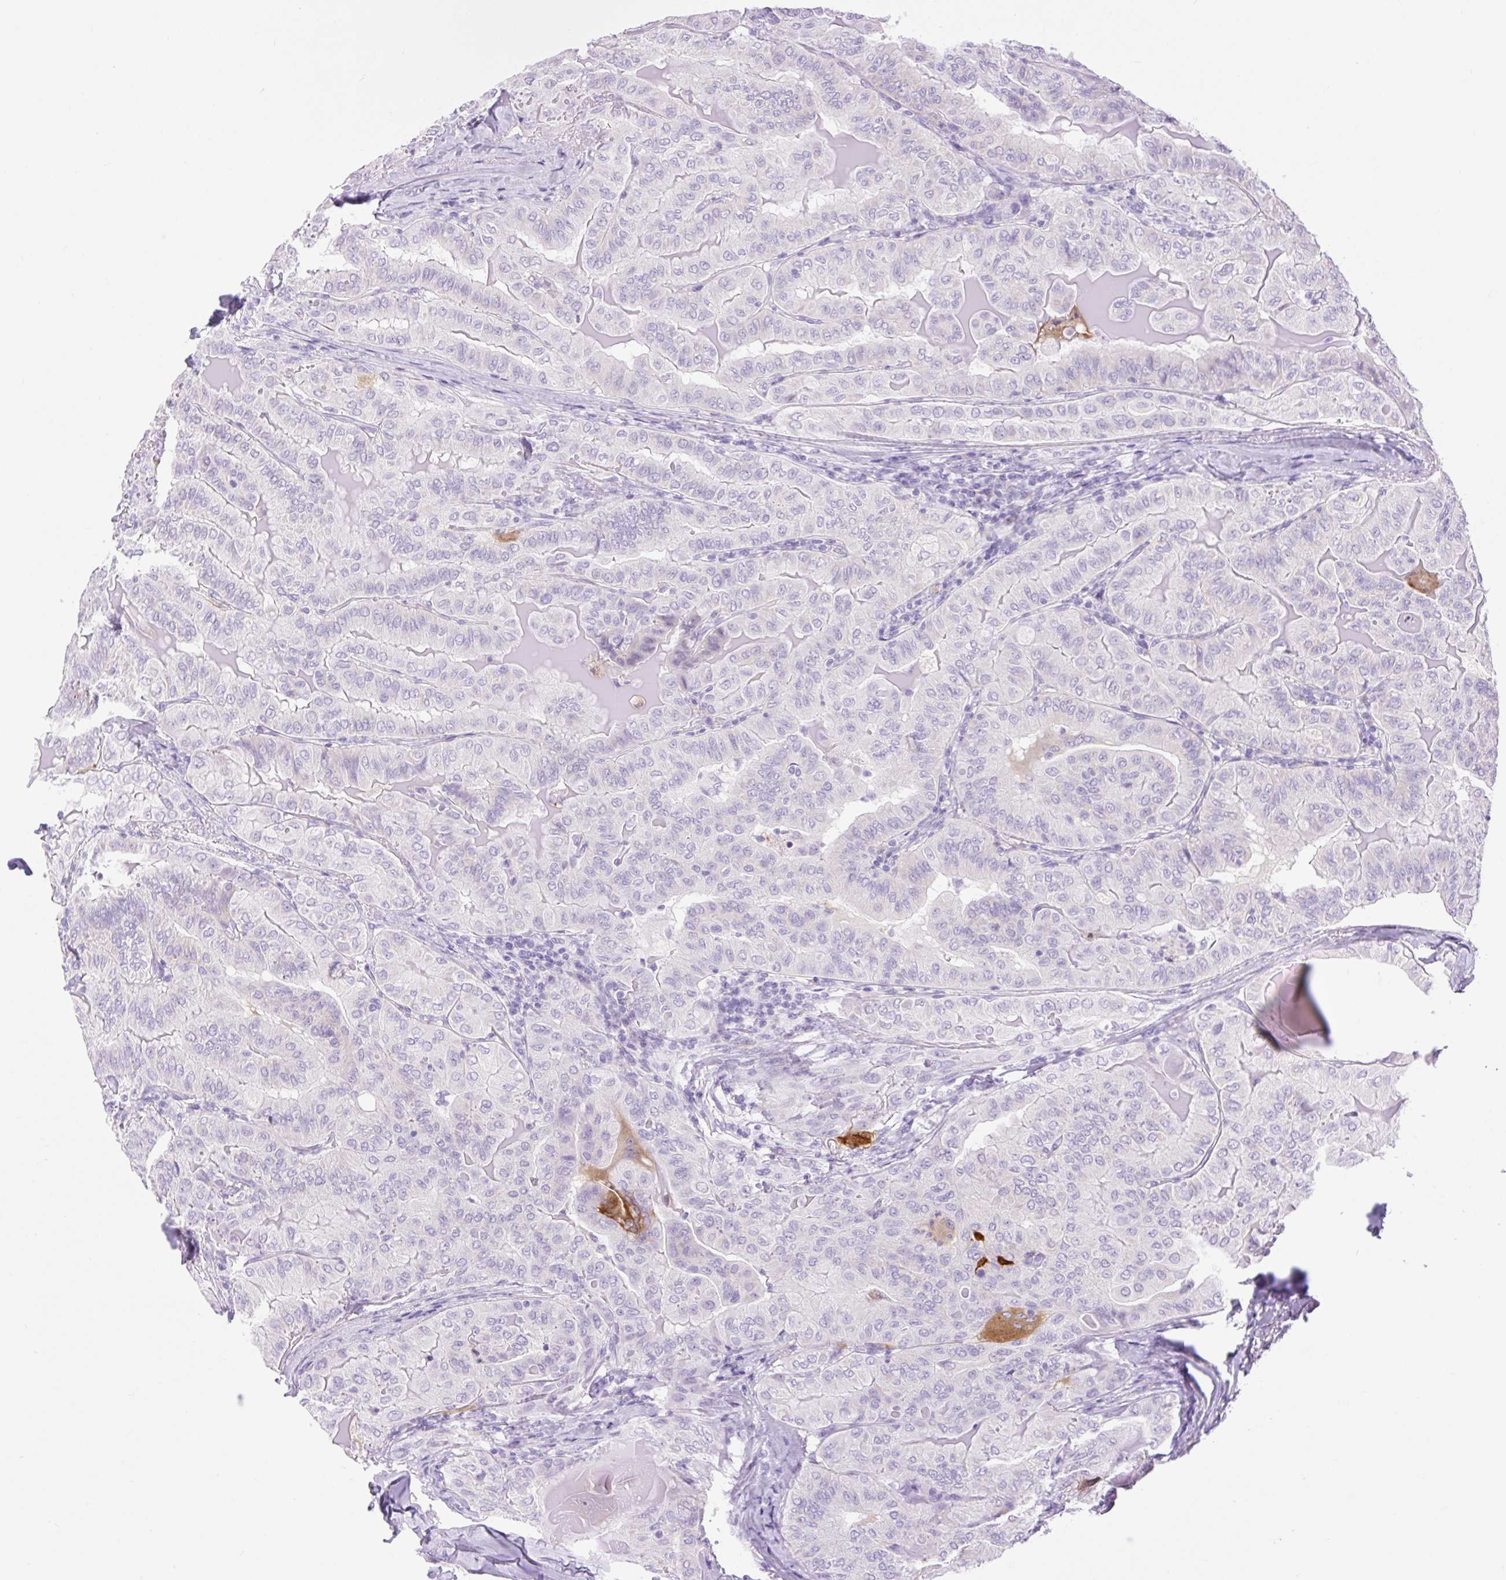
{"staining": {"intensity": "negative", "quantity": "none", "location": "none"}, "tissue": "thyroid cancer", "cell_type": "Tumor cells", "image_type": "cancer", "snomed": [{"axis": "morphology", "description": "Papillary adenocarcinoma, NOS"}, {"axis": "topography", "description": "Thyroid gland"}], "caption": "Papillary adenocarcinoma (thyroid) was stained to show a protein in brown. There is no significant staining in tumor cells. The staining is performed using DAB (3,3'-diaminobenzidine) brown chromogen with nuclei counter-stained in using hematoxylin.", "gene": "SLC25A40", "patient": {"sex": "female", "age": 68}}